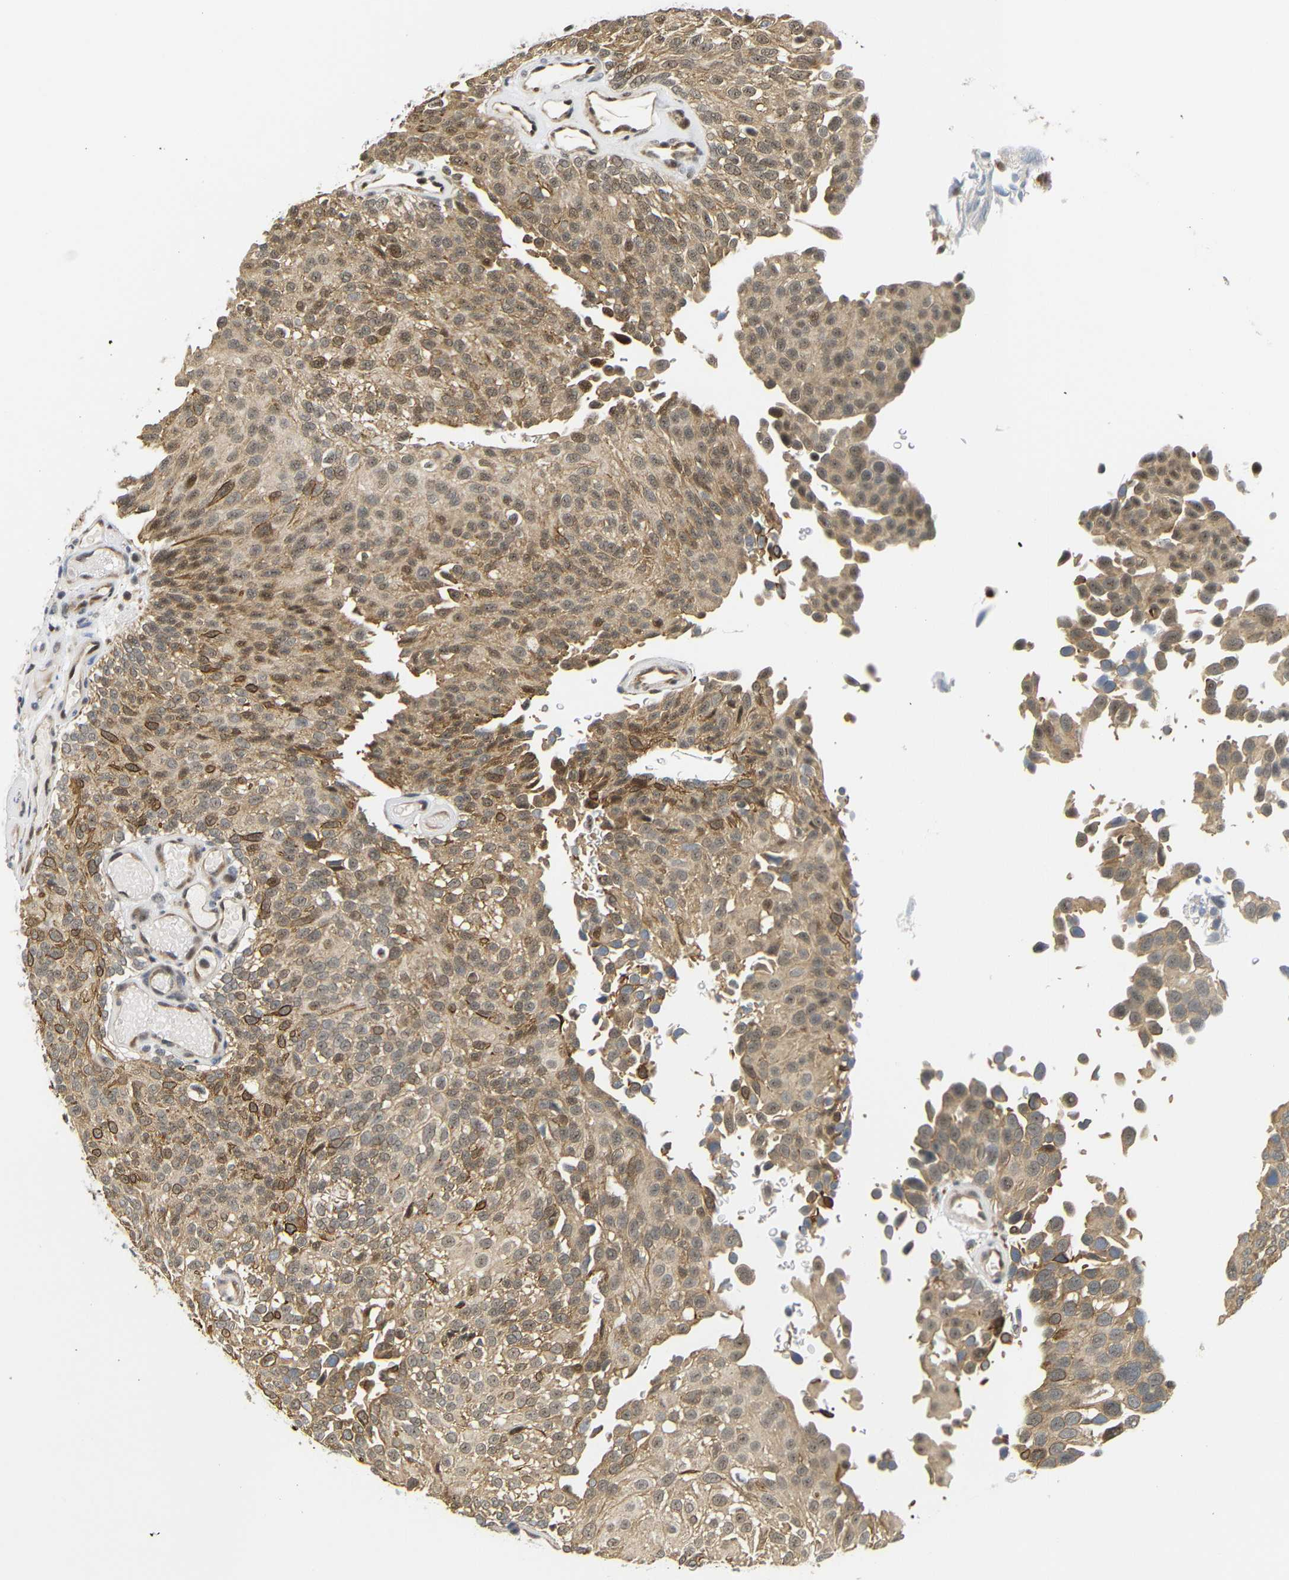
{"staining": {"intensity": "moderate", "quantity": ">75%", "location": "cytoplasmic/membranous,nuclear"}, "tissue": "urothelial cancer", "cell_type": "Tumor cells", "image_type": "cancer", "snomed": [{"axis": "morphology", "description": "Urothelial carcinoma, Low grade"}, {"axis": "topography", "description": "Urinary bladder"}], "caption": "Urothelial cancer stained for a protein (brown) shows moderate cytoplasmic/membranous and nuclear positive staining in about >75% of tumor cells.", "gene": "GJA5", "patient": {"sex": "male", "age": 78}}